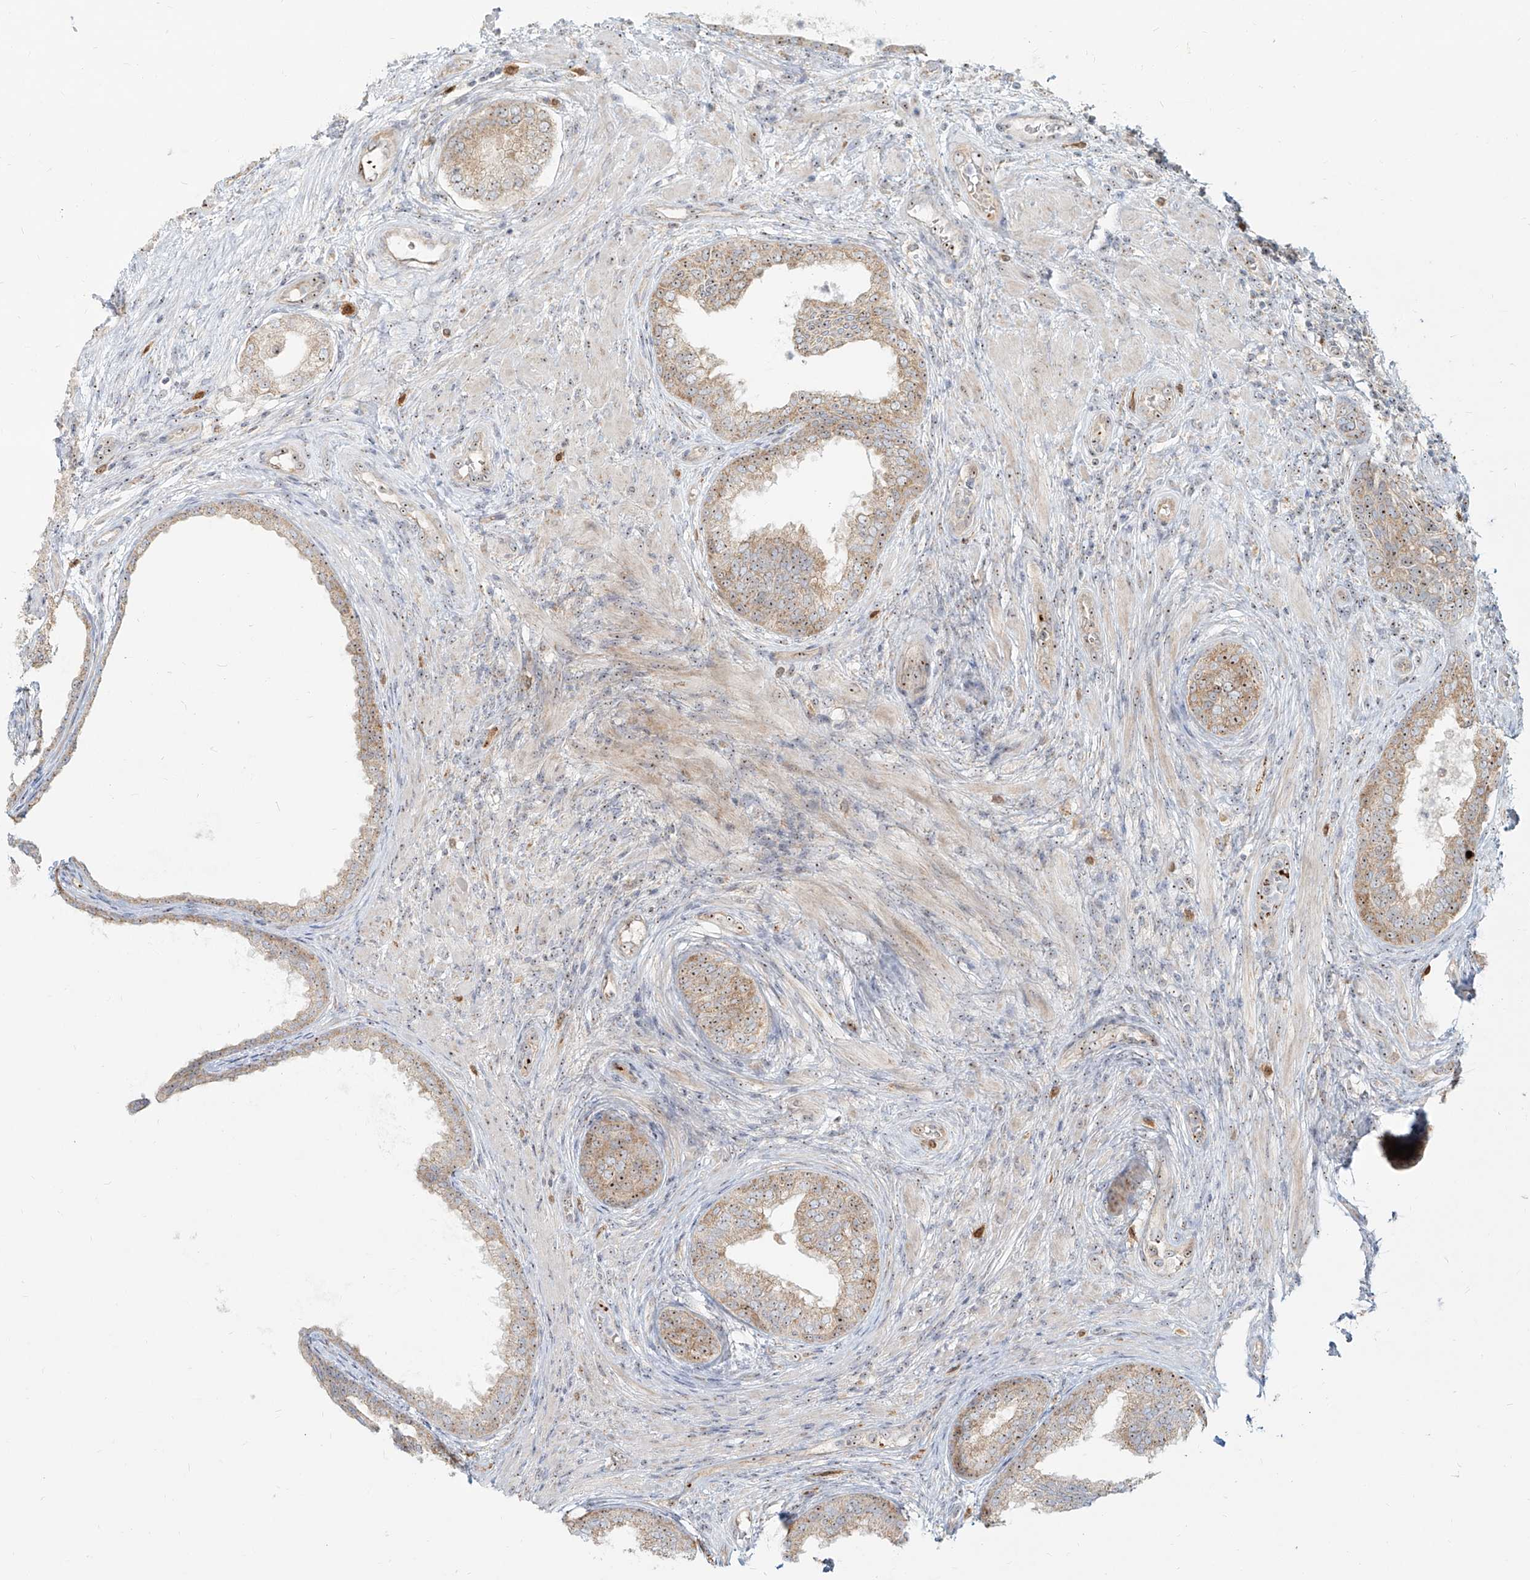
{"staining": {"intensity": "moderate", "quantity": ">75%", "location": "cytoplasmic/membranous,nuclear"}, "tissue": "prostate", "cell_type": "Glandular cells", "image_type": "normal", "snomed": [{"axis": "morphology", "description": "Normal tissue, NOS"}, {"axis": "topography", "description": "Prostate"}], "caption": "Prostate stained with immunohistochemistry reveals moderate cytoplasmic/membranous,nuclear expression in about >75% of glandular cells.", "gene": "BYSL", "patient": {"sex": "male", "age": 76}}